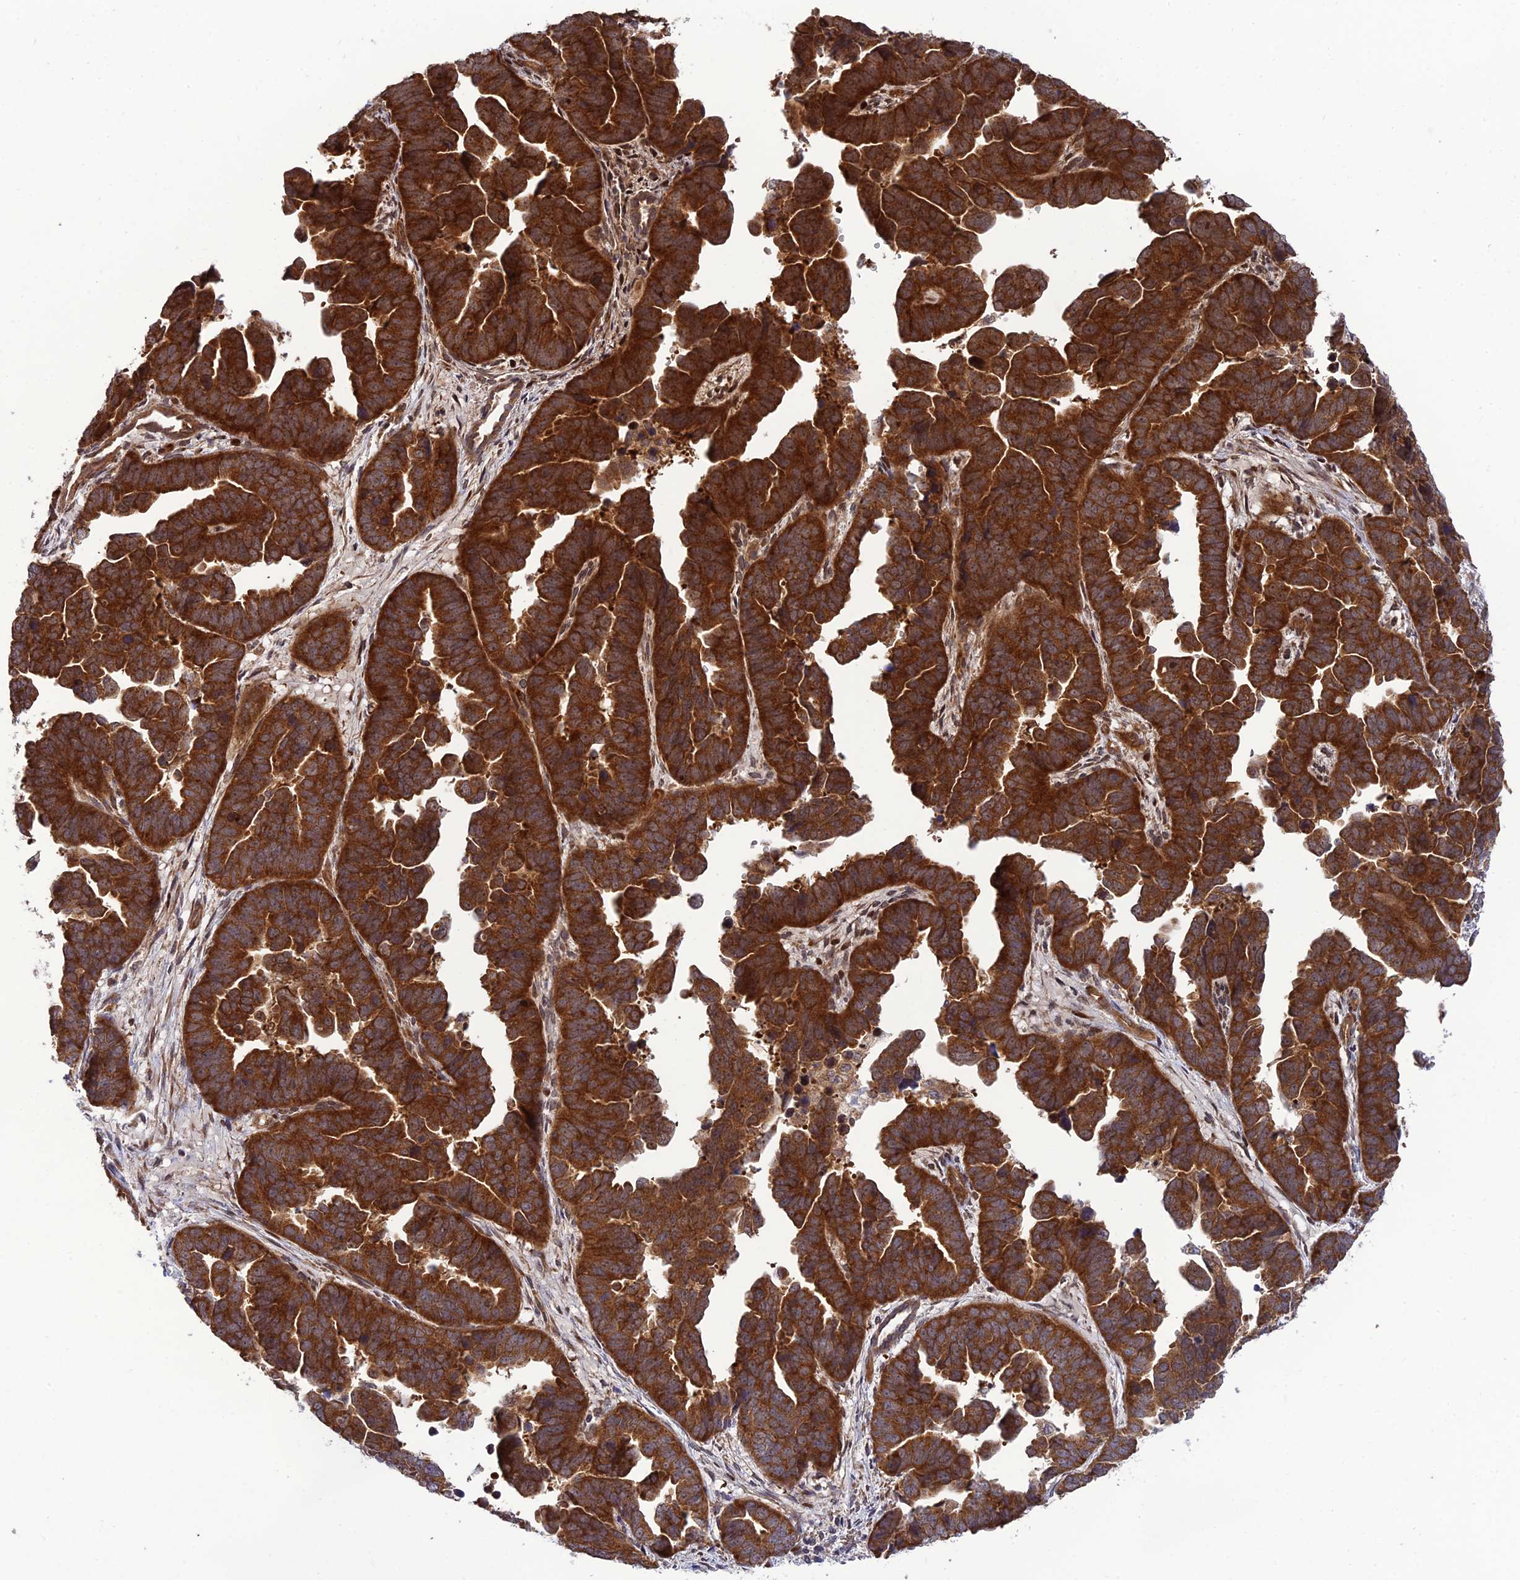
{"staining": {"intensity": "strong", "quantity": ">75%", "location": "cytoplasmic/membranous"}, "tissue": "endometrial cancer", "cell_type": "Tumor cells", "image_type": "cancer", "snomed": [{"axis": "morphology", "description": "Adenocarcinoma, NOS"}, {"axis": "topography", "description": "Endometrium"}], "caption": "A micrograph of endometrial cancer stained for a protein reveals strong cytoplasmic/membranous brown staining in tumor cells.", "gene": "PLEKHG2", "patient": {"sex": "female", "age": 75}}